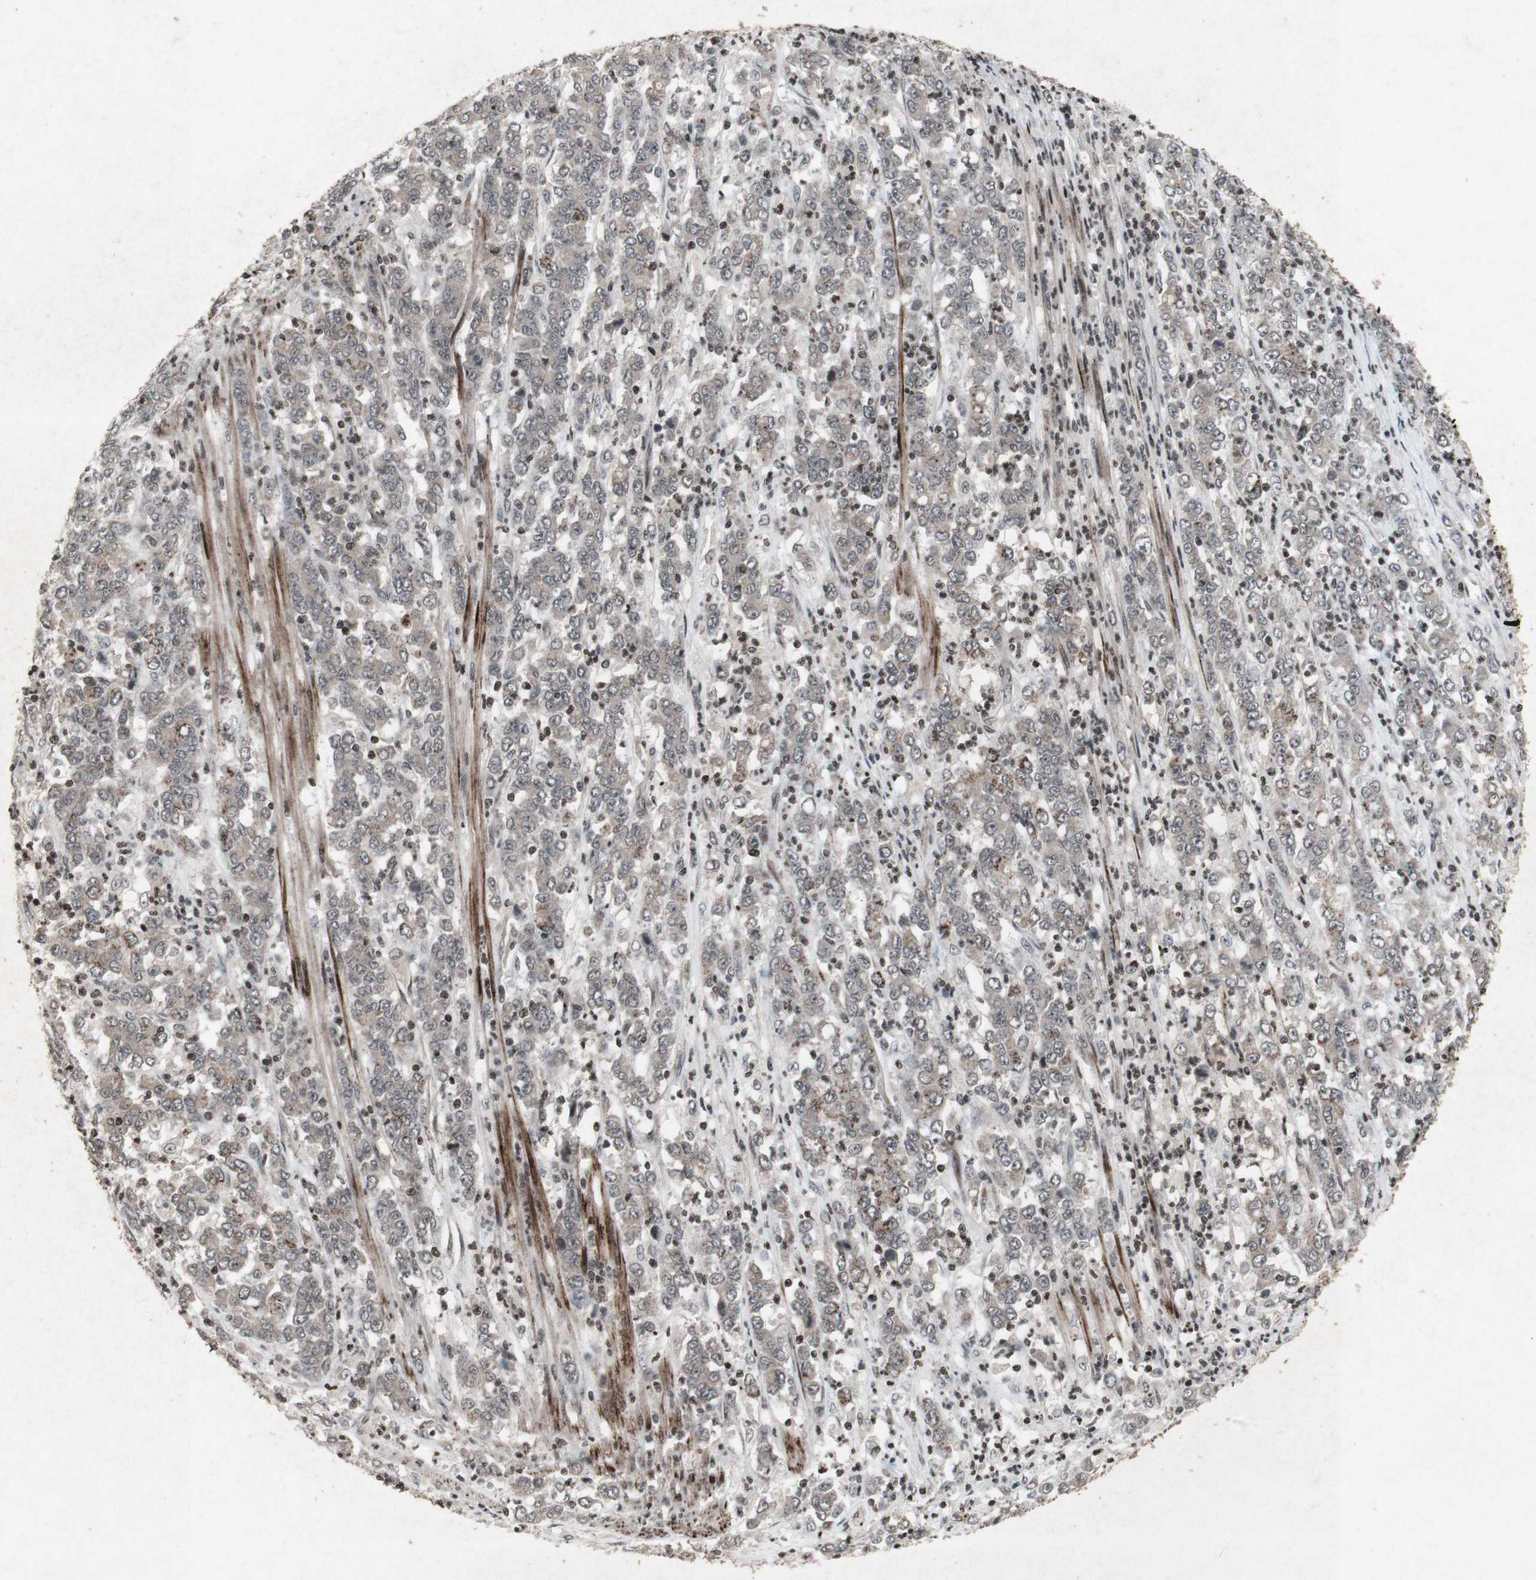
{"staining": {"intensity": "weak", "quantity": "25%-75%", "location": "cytoplasmic/membranous"}, "tissue": "stomach cancer", "cell_type": "Tumor cells", "image_type": "cancer", "snomed": [{"axis": "morphology", "description": "Adenocarcinoma, NOS"}, {"axis": "topography", "description": "Stomach, lower"}], "caption": "Protein expression by IHC exhibits weak cytoplasmic/membranous positivity in about 25%-75% of tumor cells in adenocarcinoma (stomach).", "gene": "PLXNA1", "patient": {"sex": "female", "age": 71}}